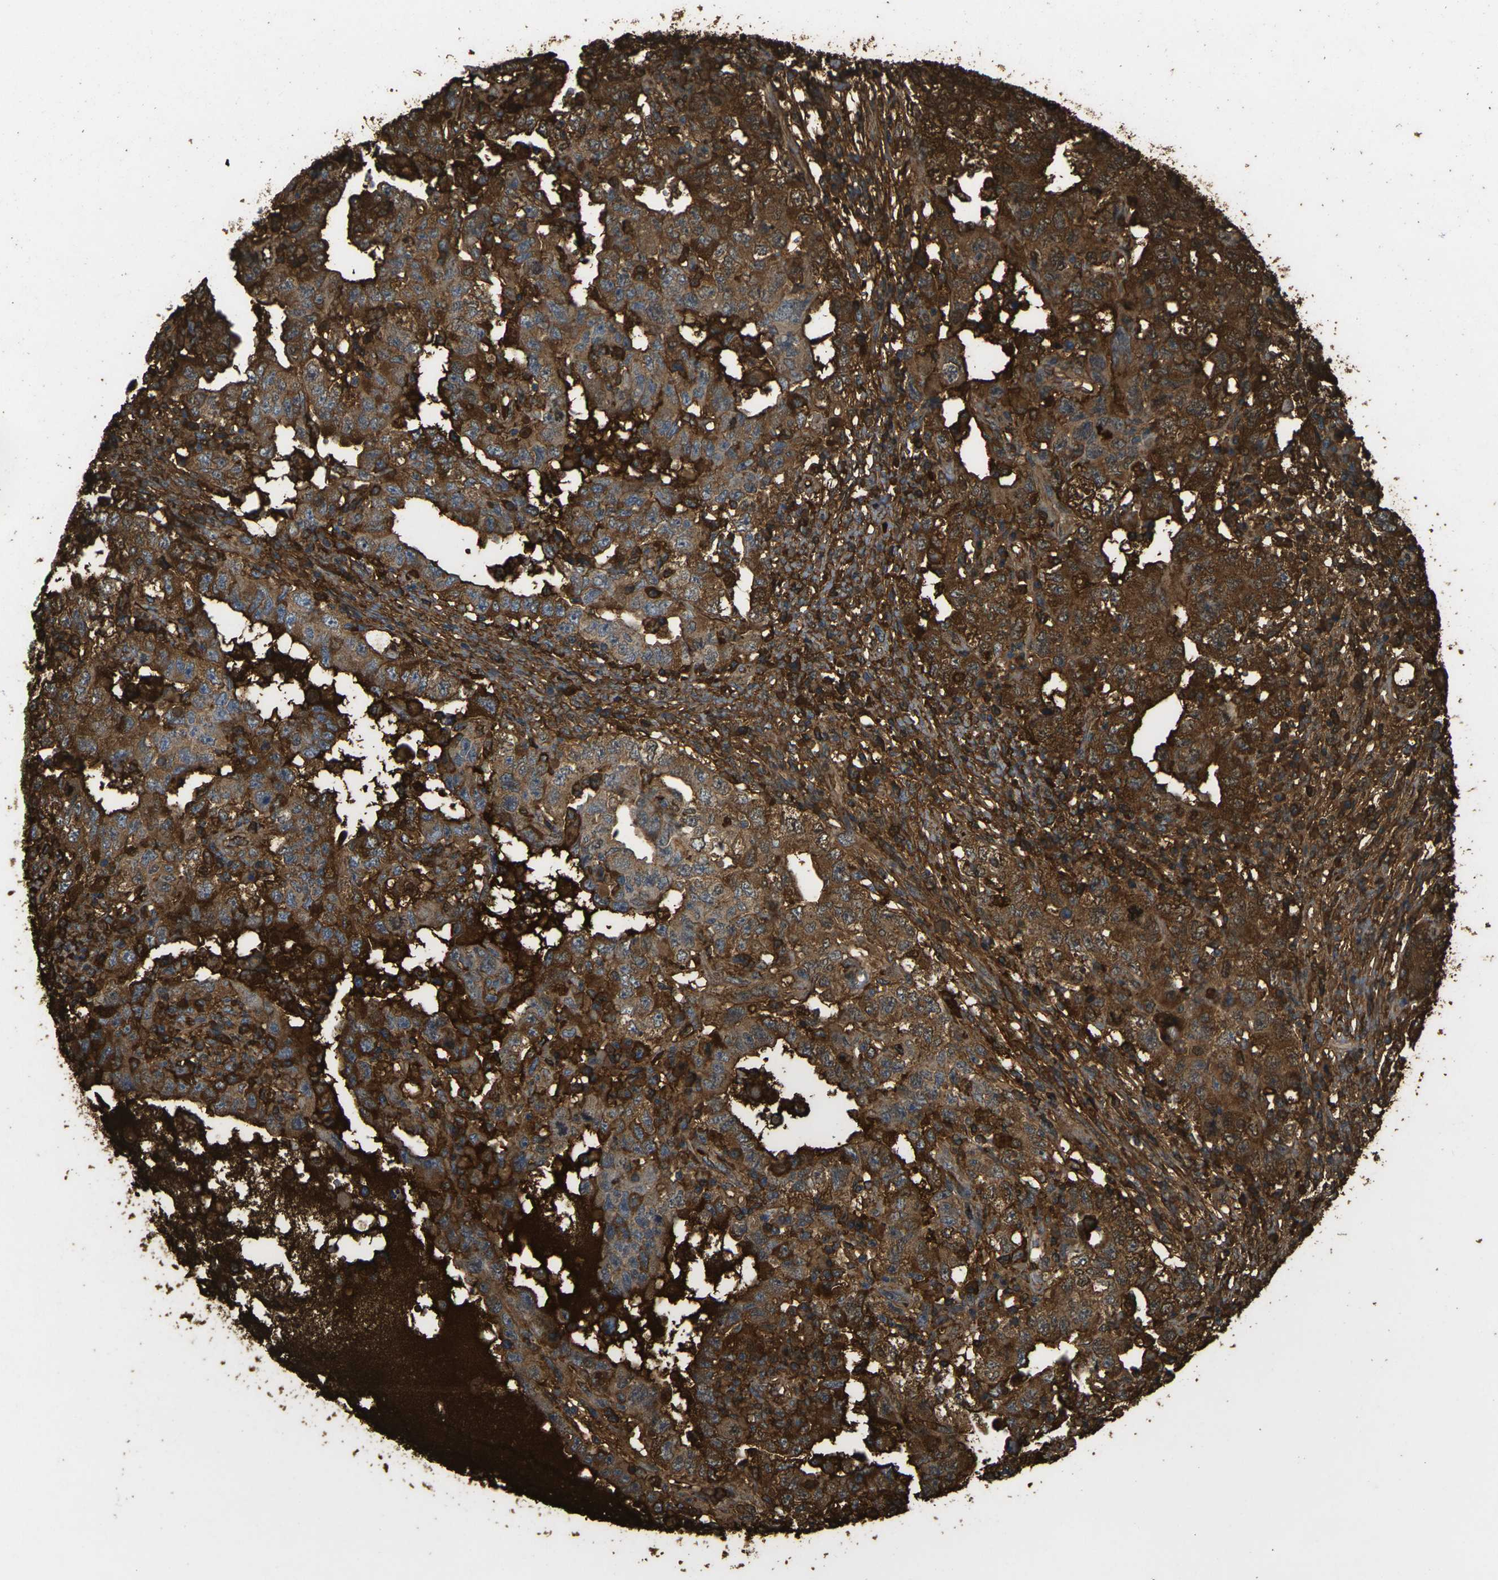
{"staining": {"intensity": "strong", "quantity": ">75%", "location": "cytoplasmic/membranous"}, "tissue": "testis cancer", "cell_type": "Tumor cells", "image_type": "cancer", "snomed": [{"axis": "morphology", "description": "Carcinoma, Embryonal, NOS"}, {"axis": "topography", "description": "Testis"}], "caption": "Testis cancer (embryonal carcinoma) tissue demonstrates strong cytoplasmic/membranous expression in approximately >75% of tumor cells", "gene": "PLCD1", "patient": {"sex": "male", "age": 26}}